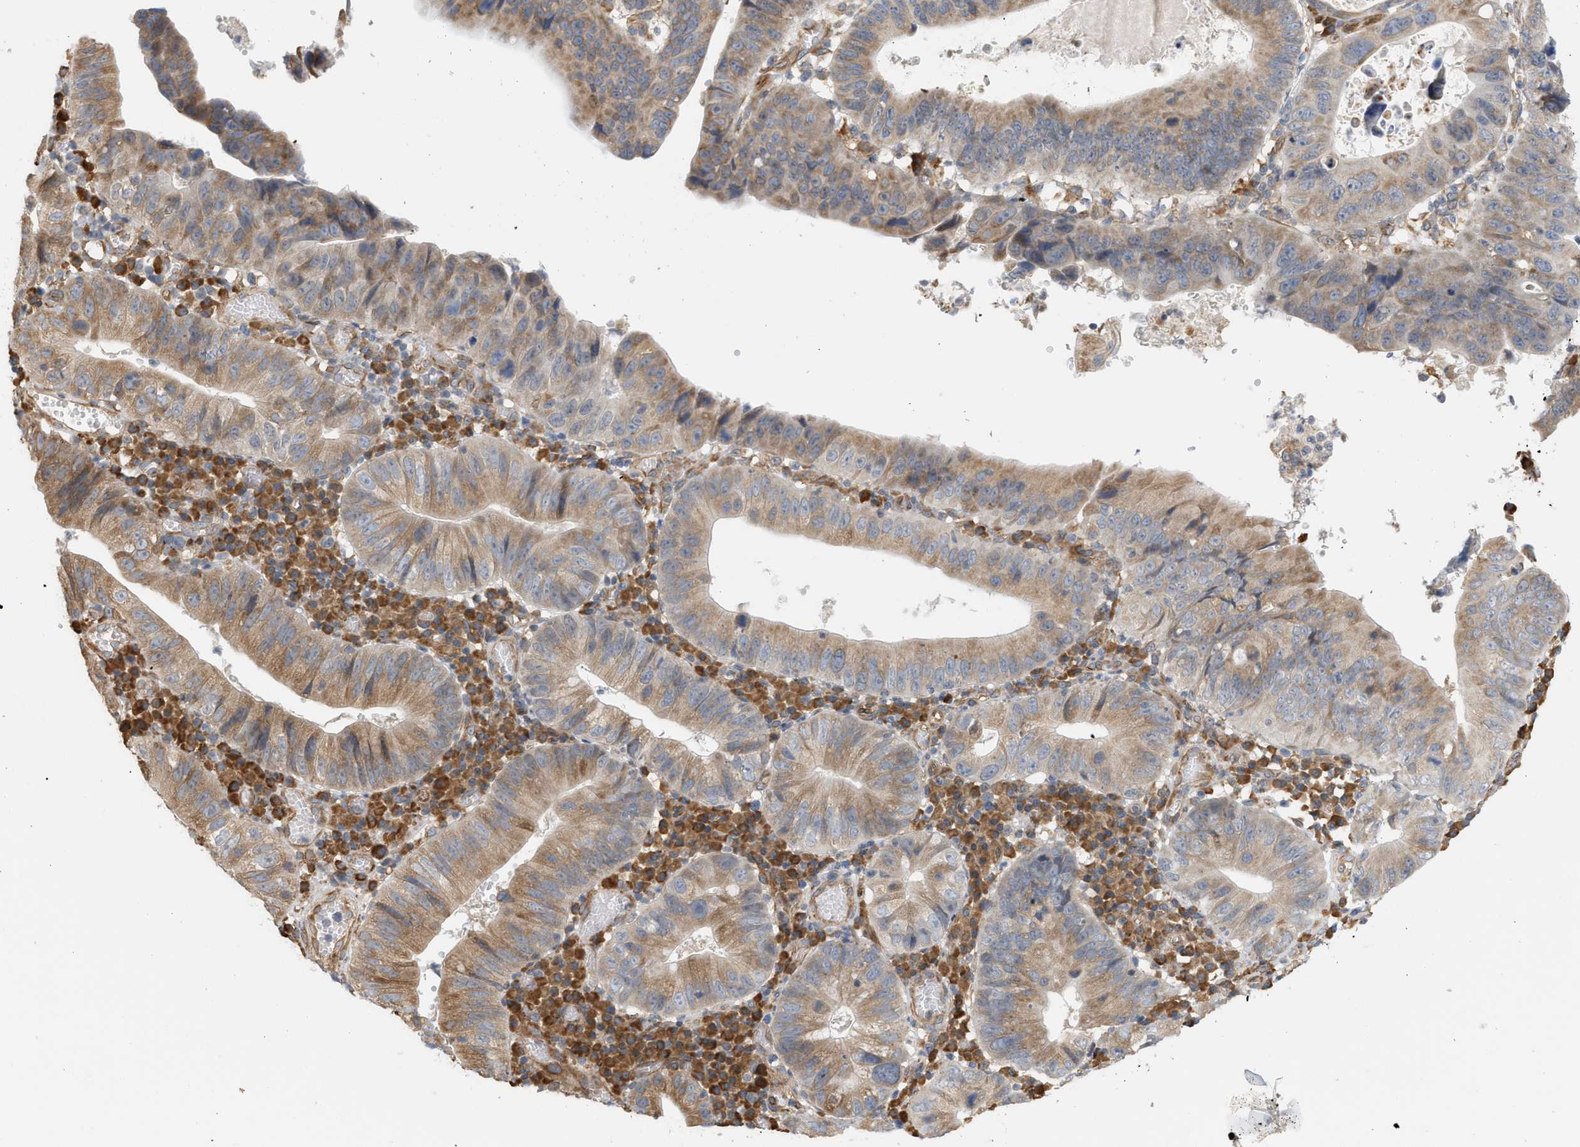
{"staining": {"intensity": "moderate", "quantity": ">75%", "location": "cytoplasmic/membranous"}, "tissue": "stomach cancer", "cell_type": "Tumor cells", "image_type": "cancer", "snomed": [{"axis": "morphology", "description": "Adenocarcinoma, NOS"}, {"axis": "topography", "description": "Stomach"}], "caption": "Immunohistochemical staining of human stomach cancer (adenocarcinoma) shows moderate cytoplasmic/membranous protein expression in approximately >75% of tumor cells. (DAB (3,3'-diaminobenzidine) = brown stain, brightfield microscopy at high magnification).", "gene": "SVOP", "patient": {"sex": "male", "age": 59}}